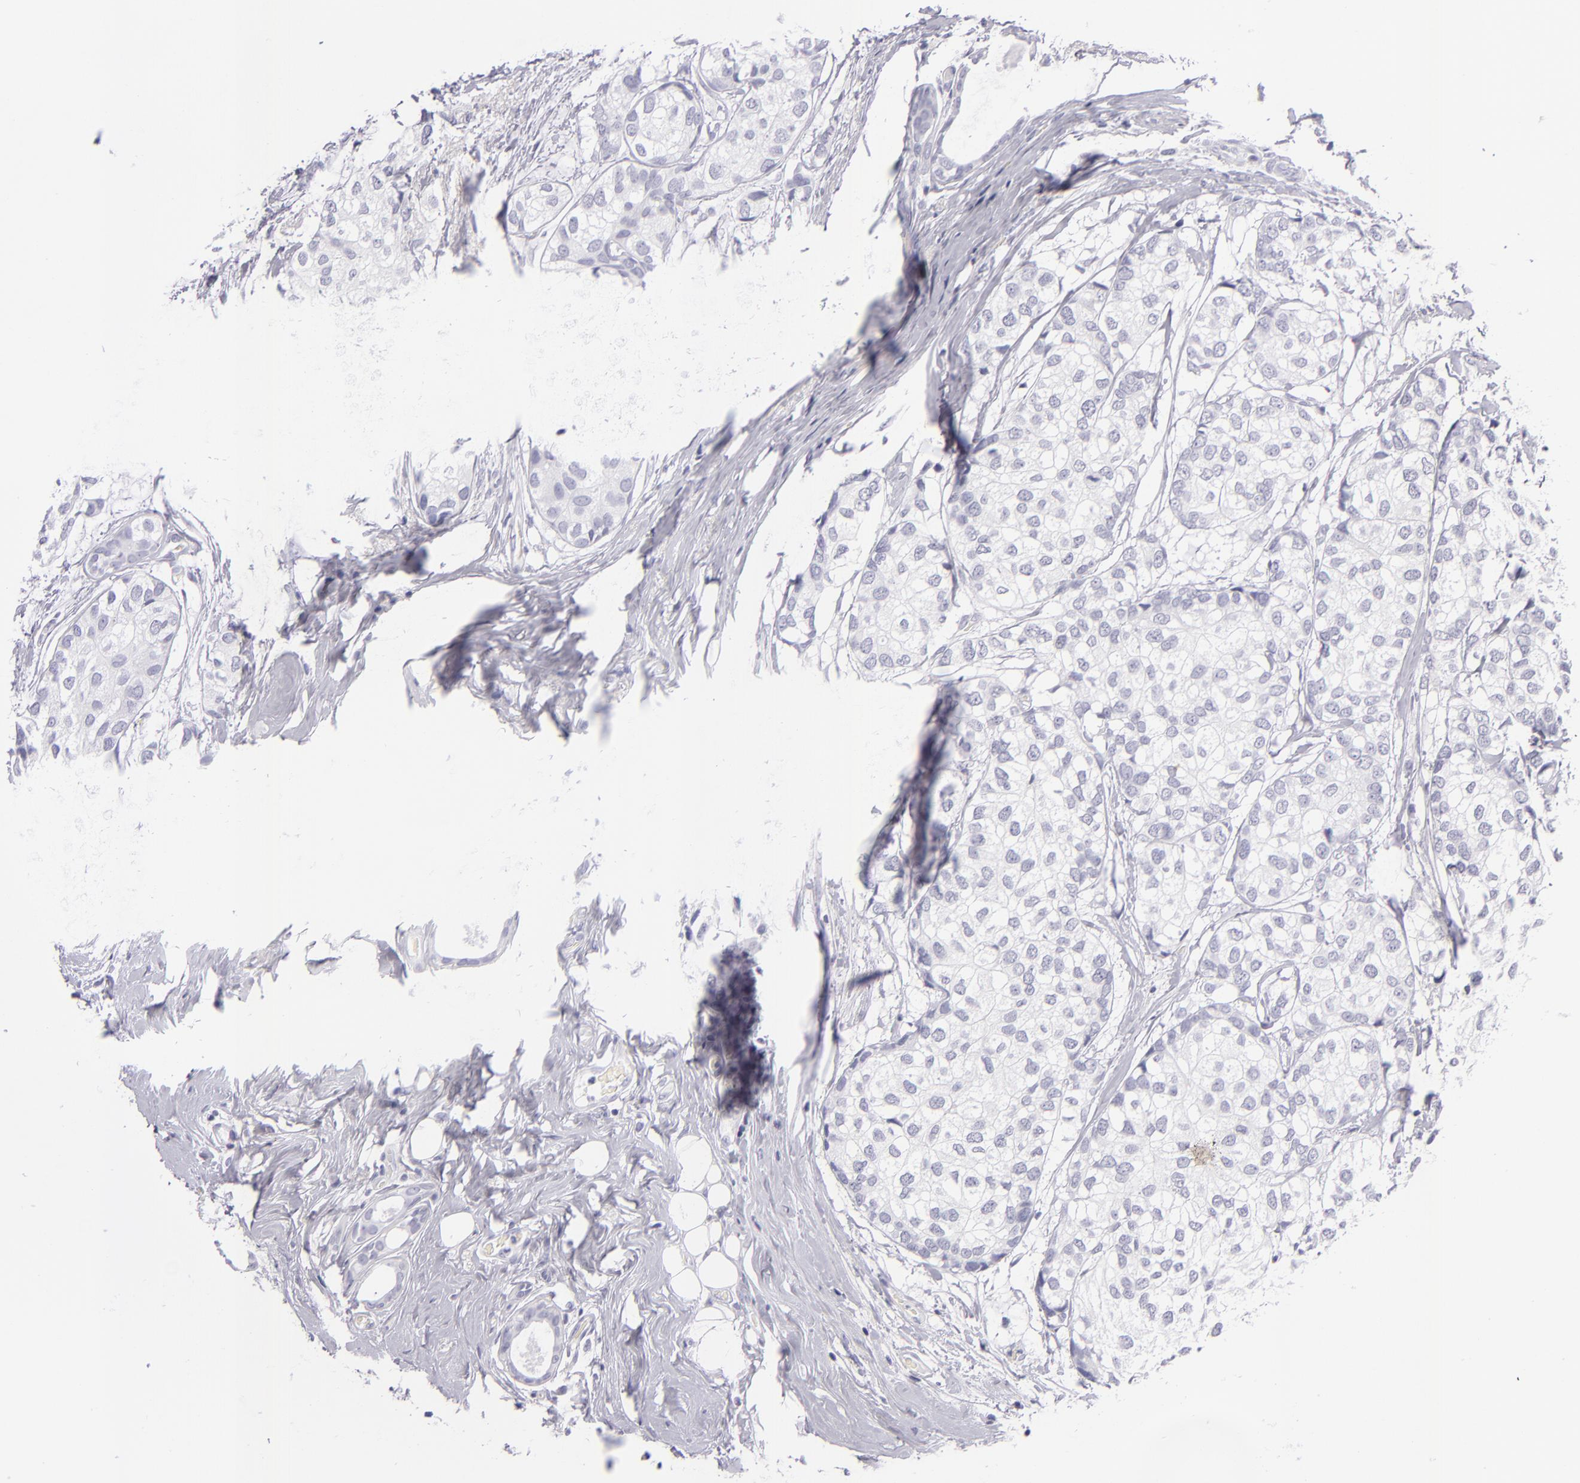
{"staining": {"intensity": "negative", "quantity": "none", "location": "none"}, "tissue": "breast cancer", "cell_type": "Tumor cells", "image_type": "cancer", "snomed": [{"axis": "morphology", "description": "Duct carcinoma"}, {"axis": "topography", "description": "Breast"}], "caption": "An immunohistochemistry micrograph of breast cancer is shown. There is no staining in tumor cells of breast cancer.", "gene": "VIL1", "patient": {"sex": "female", "age": 68}}